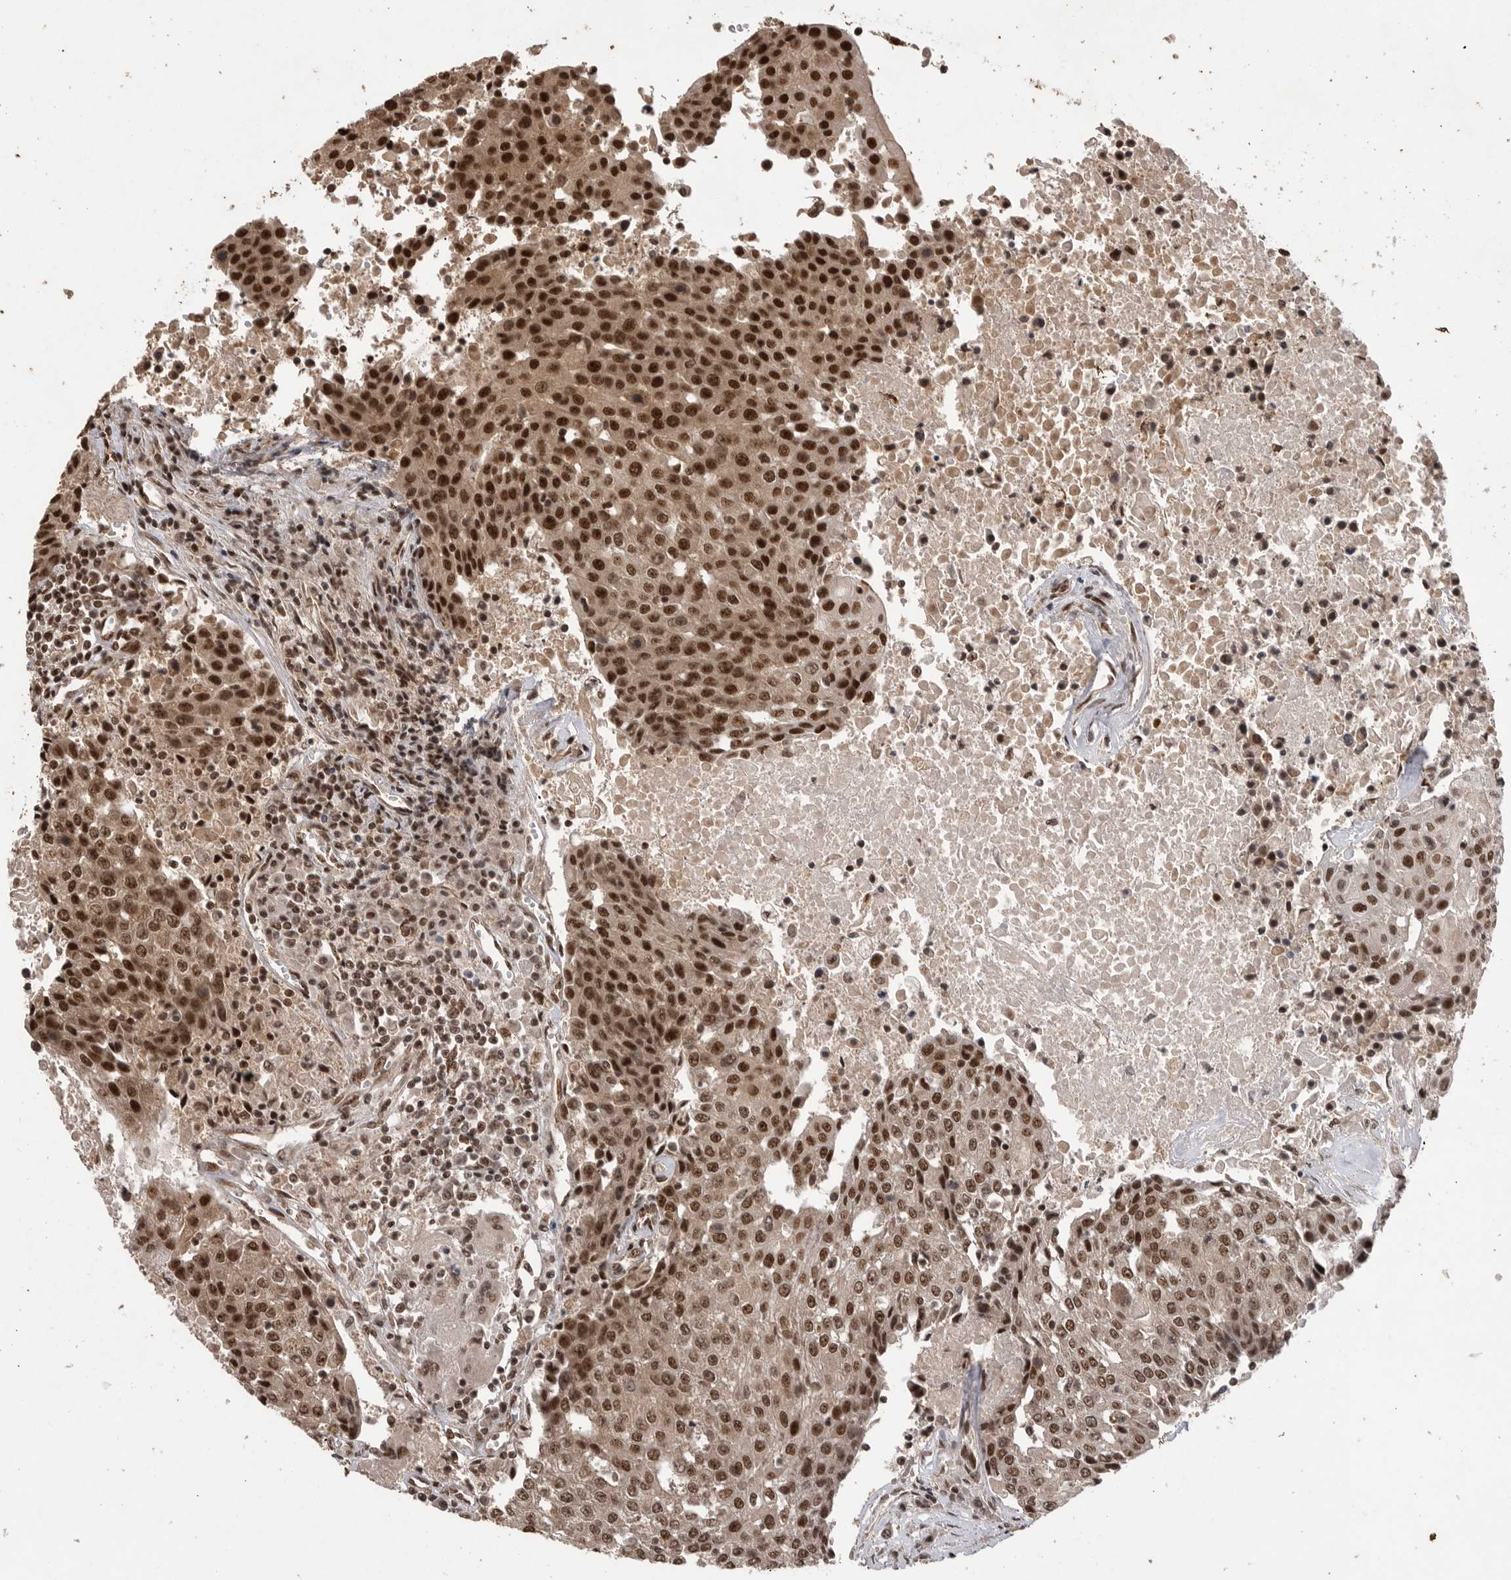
{"staining": {"intensity": "strong", "quantity": ">75%", "location": "nuclear"}, "tissue": "urothelial cancer", "cell_type": "Tumor cells", "image_type": "cancer", "snomed": [{"axis": "morphology", "description": "Urothelial carcinoma, High grade"}, {"axis": "topography", "description": "Urinary bladder"}], "caption": "Protein analysis of urothelial cancer tissue reveals strong nuclear expression in approximately >75% of tumor cells.", "gene": "PPP1R8", "patient": {"sex": "female", "age": 85}}